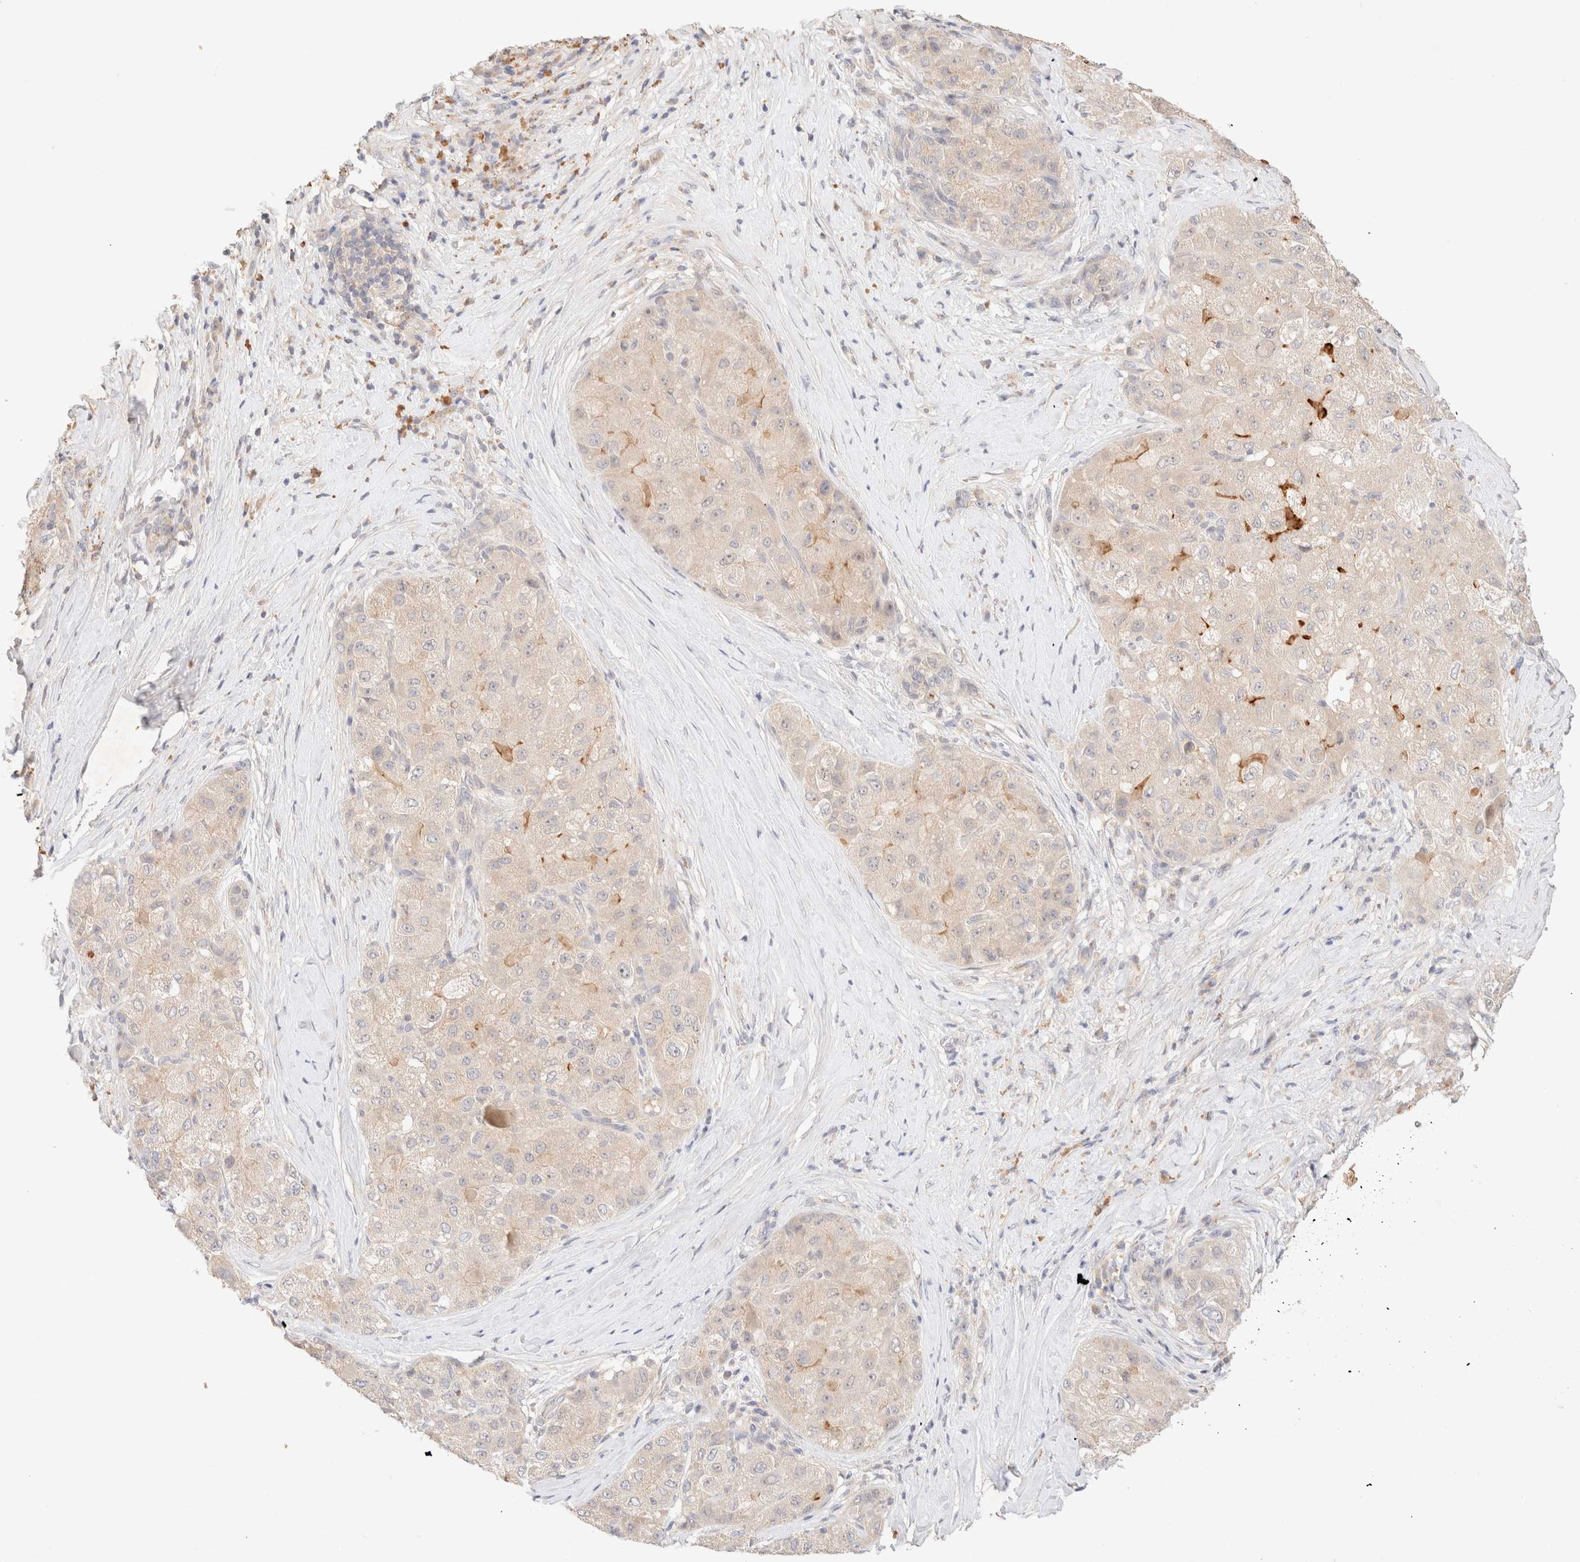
{"staining": {"intensity": "negative", "quantity": "none", "location": "none"}, "tissue": "liver cancer", "cell_type": "Tumor cells", "image_type": "cancer", "snomed": [{"axis": "morphology", "description": "Carcinoma, Hepatocellular, NOS"}, {"axis": "topography", "description": "Liver"}], "caption": "This image is of hepatocellular carcinoma (liver) stained with immunohistochemistry to label a protein in brown with the nuclei are counter-stained blue. There is no positivity in tumor cells.", "gene": "SARM1", "patient": {"sex": "male", "age": 80}}